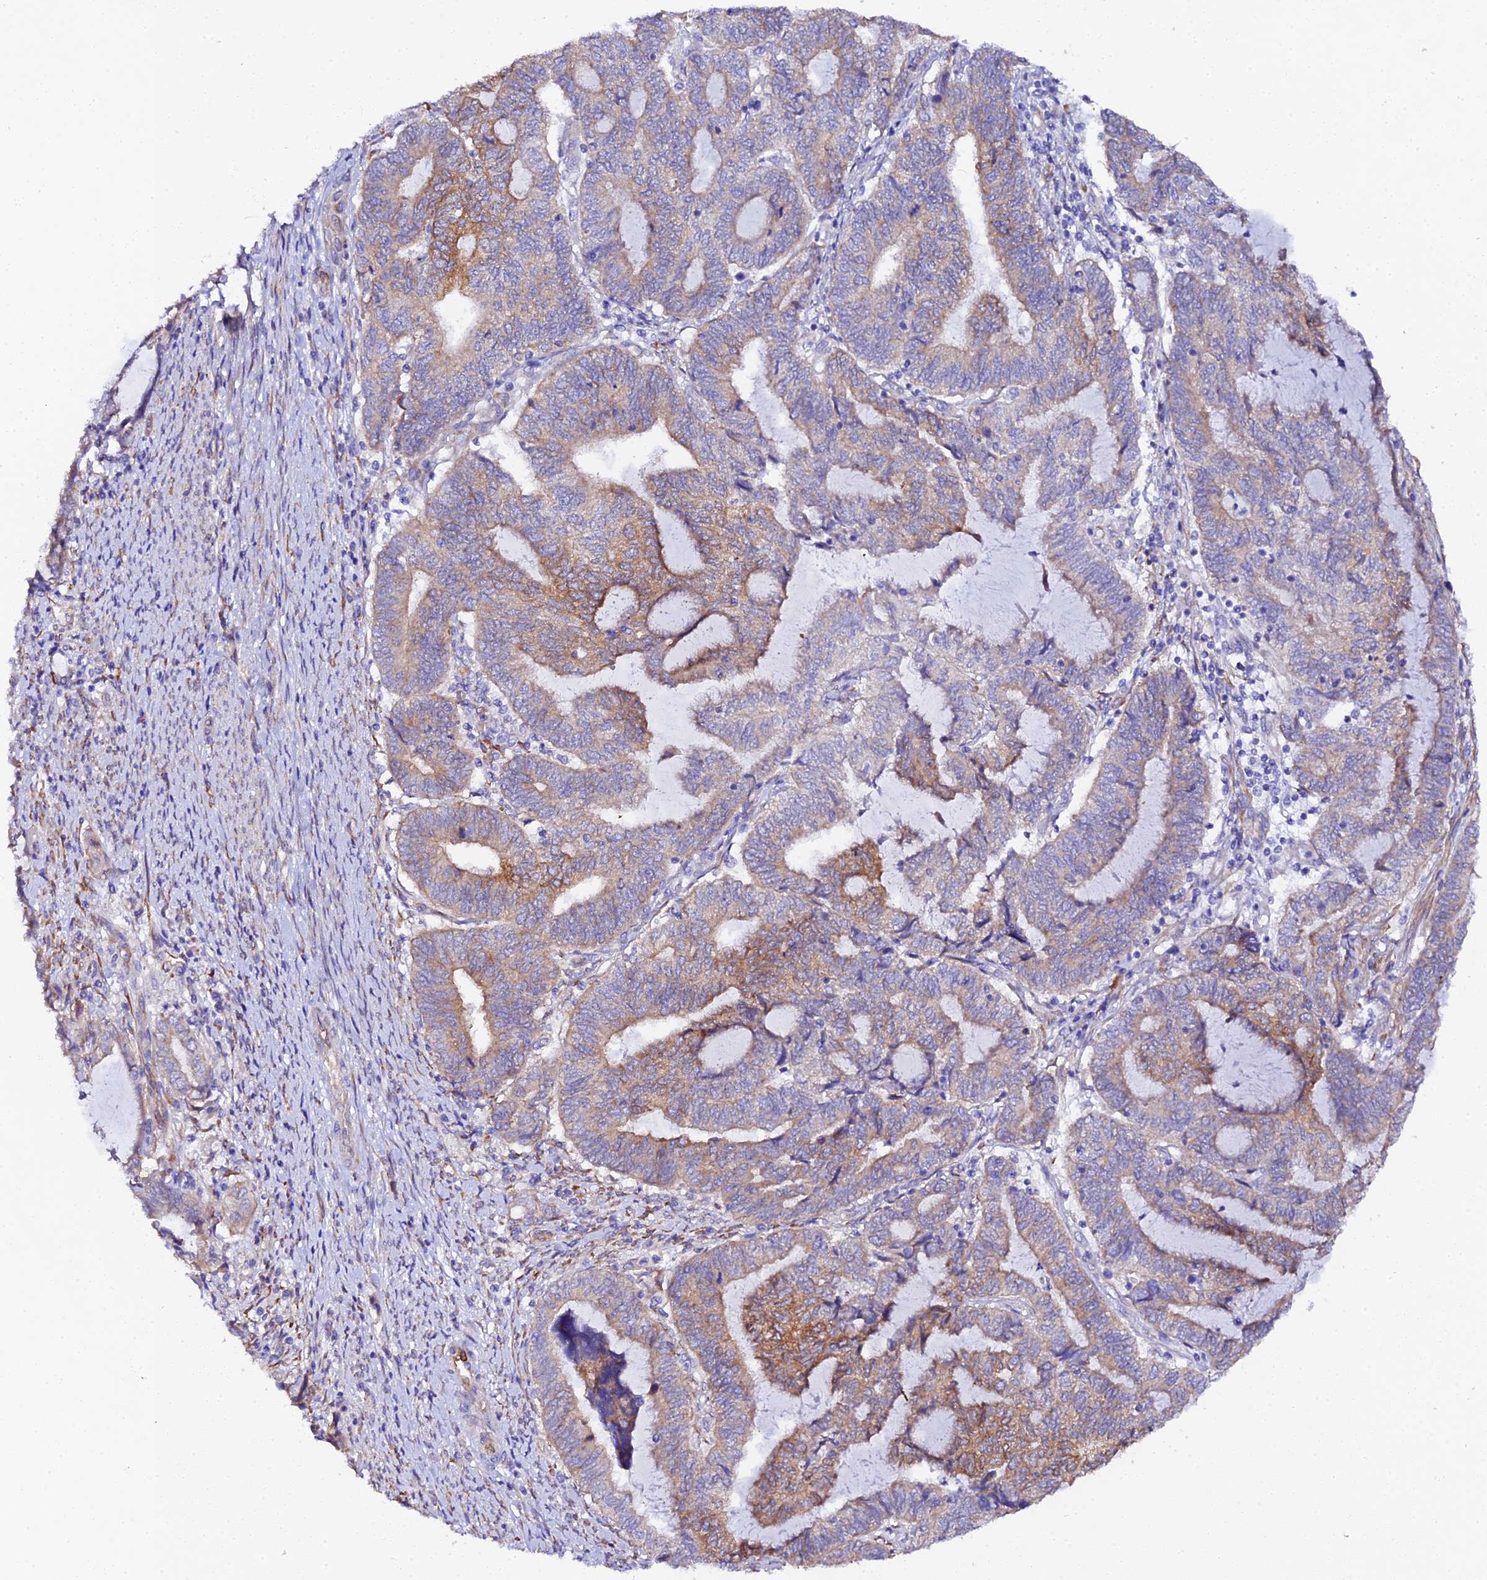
{"staining": {"intensity": "moderate", "quantity": ">75%", "location": "cytoplasmic/membranous"}, "tissue": "endometrial cancer", "cell_type": "Tumor cells", "image_type": "cancer", "snomed": [{"axis": "morphology", "description": "Adenocarcinoma, NOS"}, {"axis": "topography", "description": "Uterus"}, {"axis": "topography", "description": "Endometrium"}], "caption": "Moderate cytoplasmic/membranous staining is seen in approximately >75% of tumor cells in endometrial adenocarcinoma. (DAB (3,3'-diaminobenzidine) IHC, brown staining for protein, blue staining for nuclei).", "gene": "CFAP45", "patient": {"sex": "female", "age": 70}}